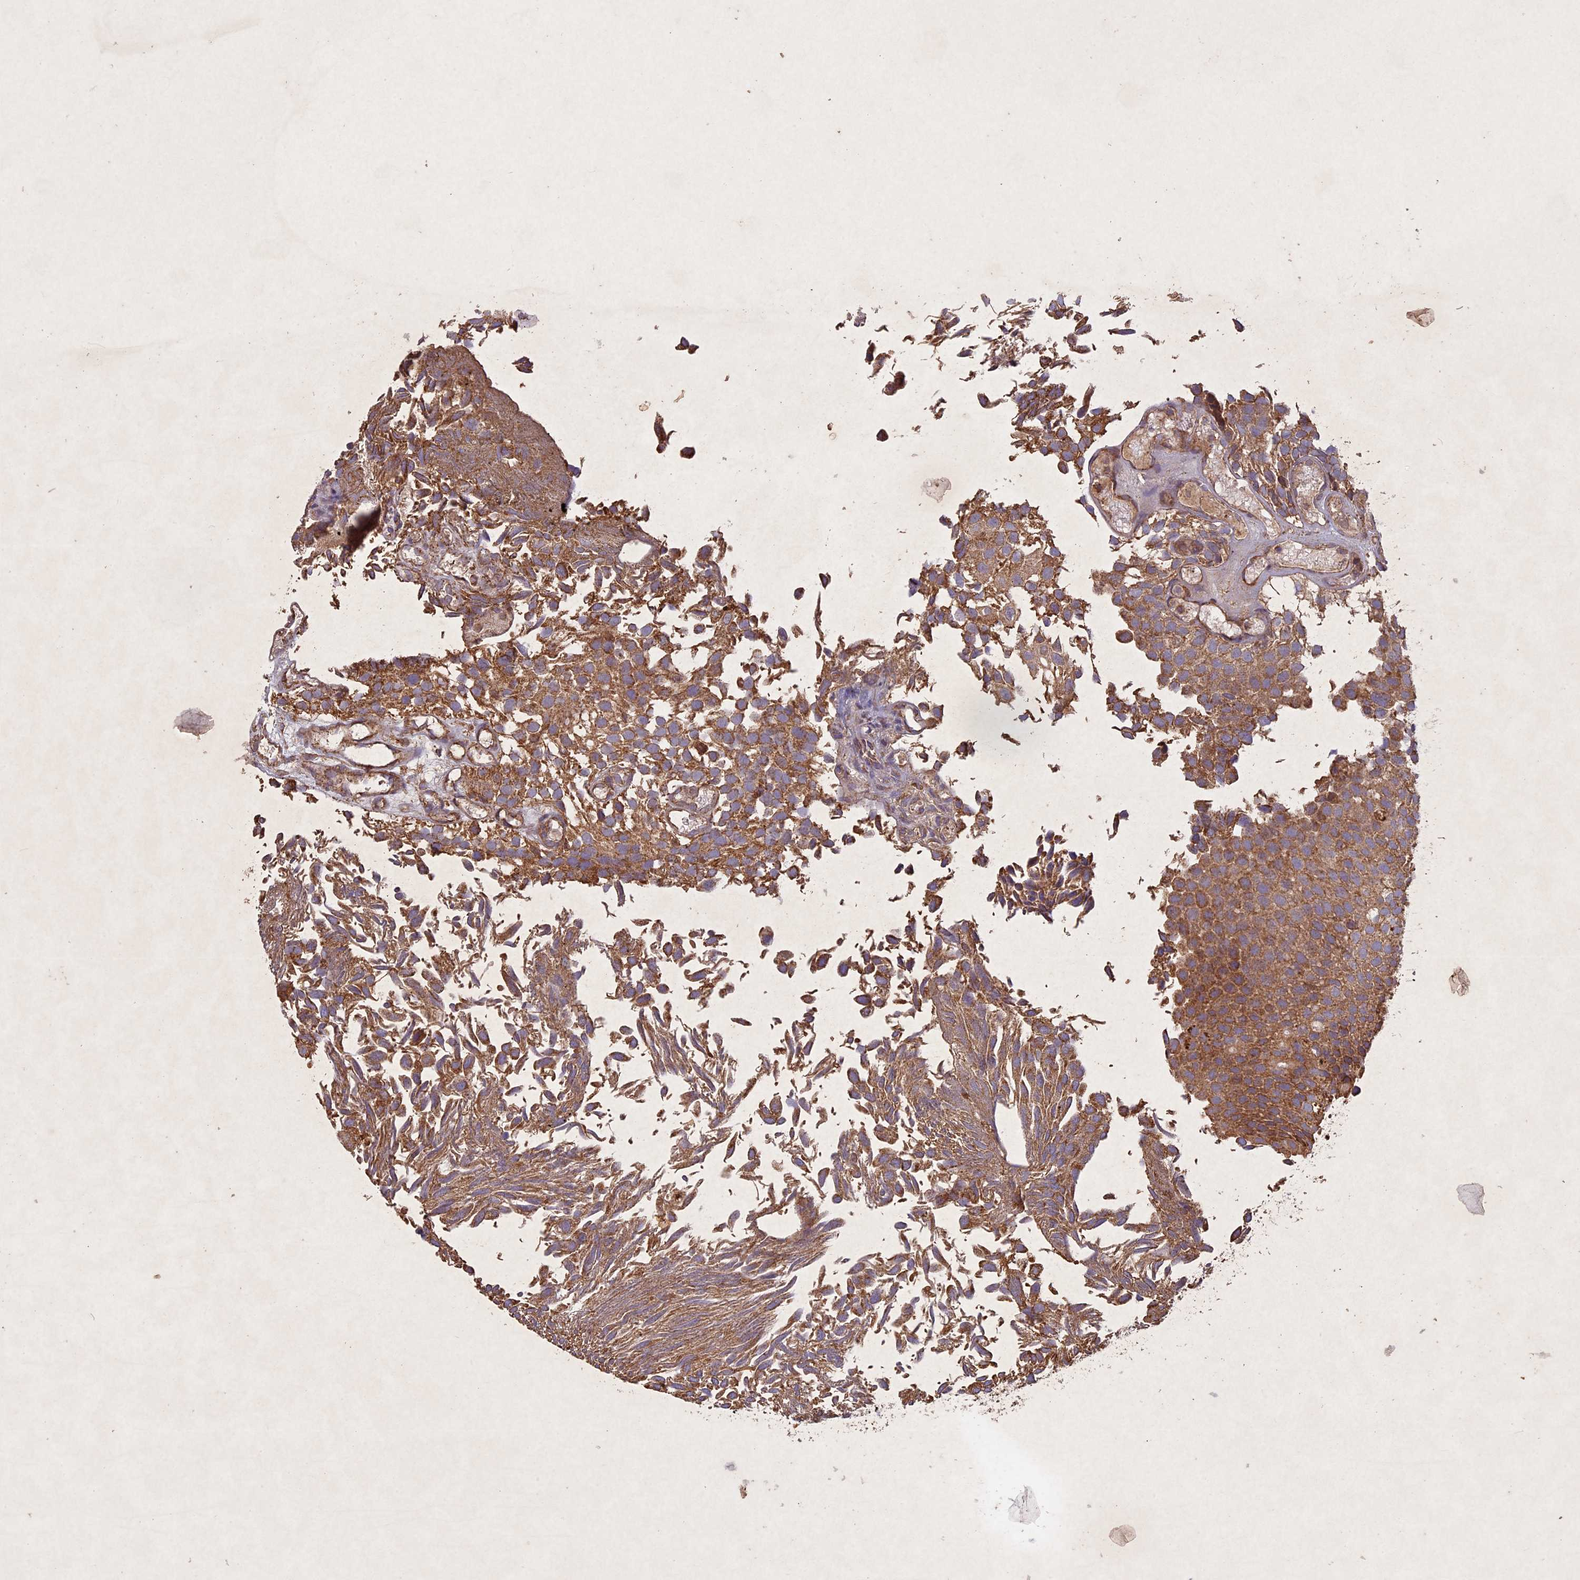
{"staining": {"intensity": "moderate", "quantity": ">75%", "location": "cytoplasmic/membranous"}, "tissue": "urothelial cancer", "cell_type": "Tumor cells", "image_type": "cancer", "snomed": [{"axis": "morphology", "description": "Urothelial carcinoma, Low grade"}, {"axis": "topography", "description": "Urinary bladder"}], "caption": "This is a micrograph of immunohistochemistry (IHC) staining of low-grade urothelial carcinoma, which shows moderate staining in the cytoplasmic/membranous of tumor cells.", "gene": "CIAO2B", "patient": {"sex": "male", "age": 89}}